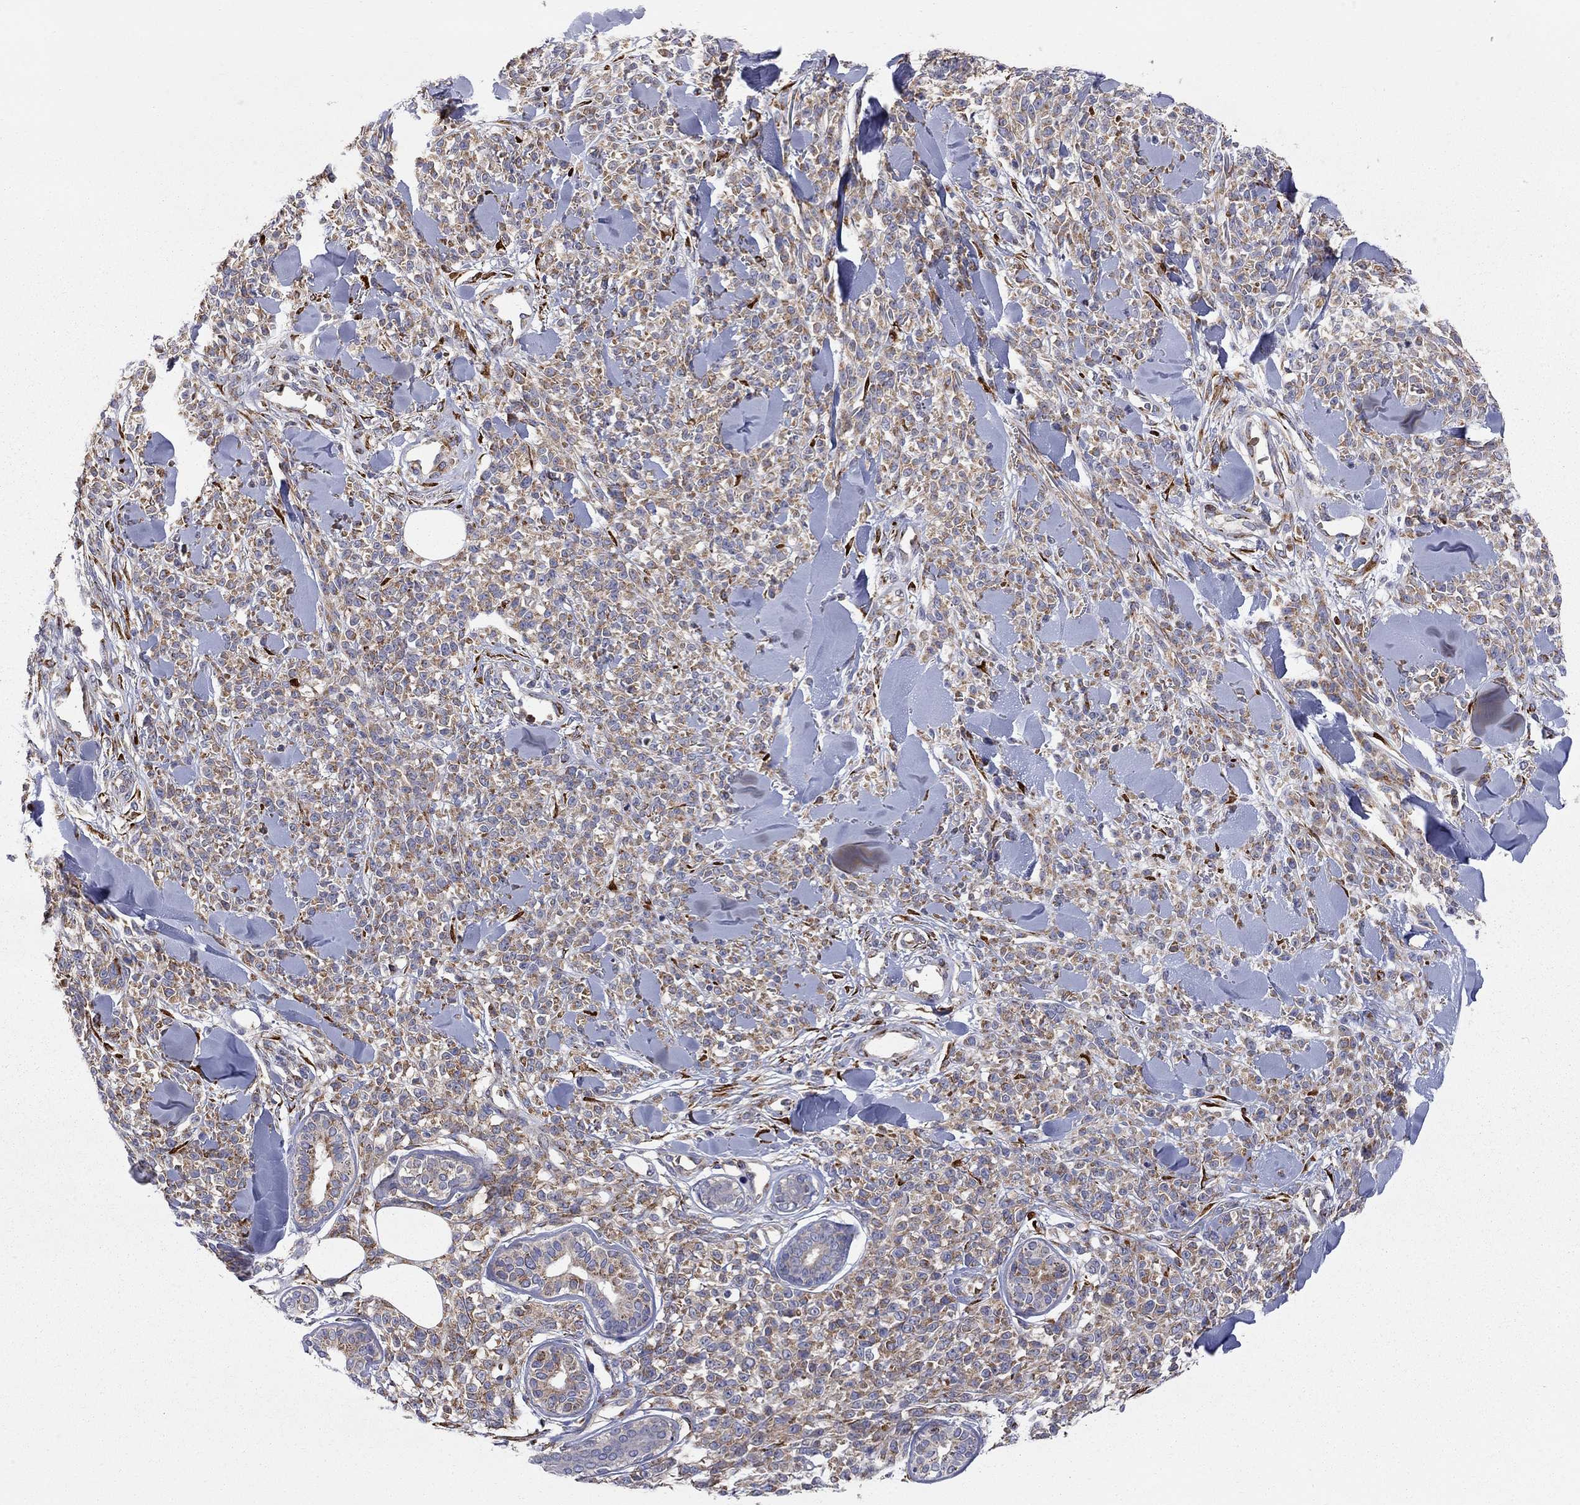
{"staining": {"intensity": "strong", "quantity": "25%-75%", "location": "cytoplasmic/membranous"}, "tissue": "melanoma", "cell_type": "Tumor cells", "image_type": "cancer", "snomed": [{"axis": "morphology", "description": "Malignant melanoma, NOS"}, {"axis": "topography", "description": "Skin"}, {"axis": "topography", "description": "Skin of trunk"}], "caption": "Tumor cells demonstrate high levels of strong cytoplasmic/membranous expression in about 25%-75% of cells in malignant melanoma.", "gene": "CASTOR1", "patient": {"sex": "male", "age": 74}}